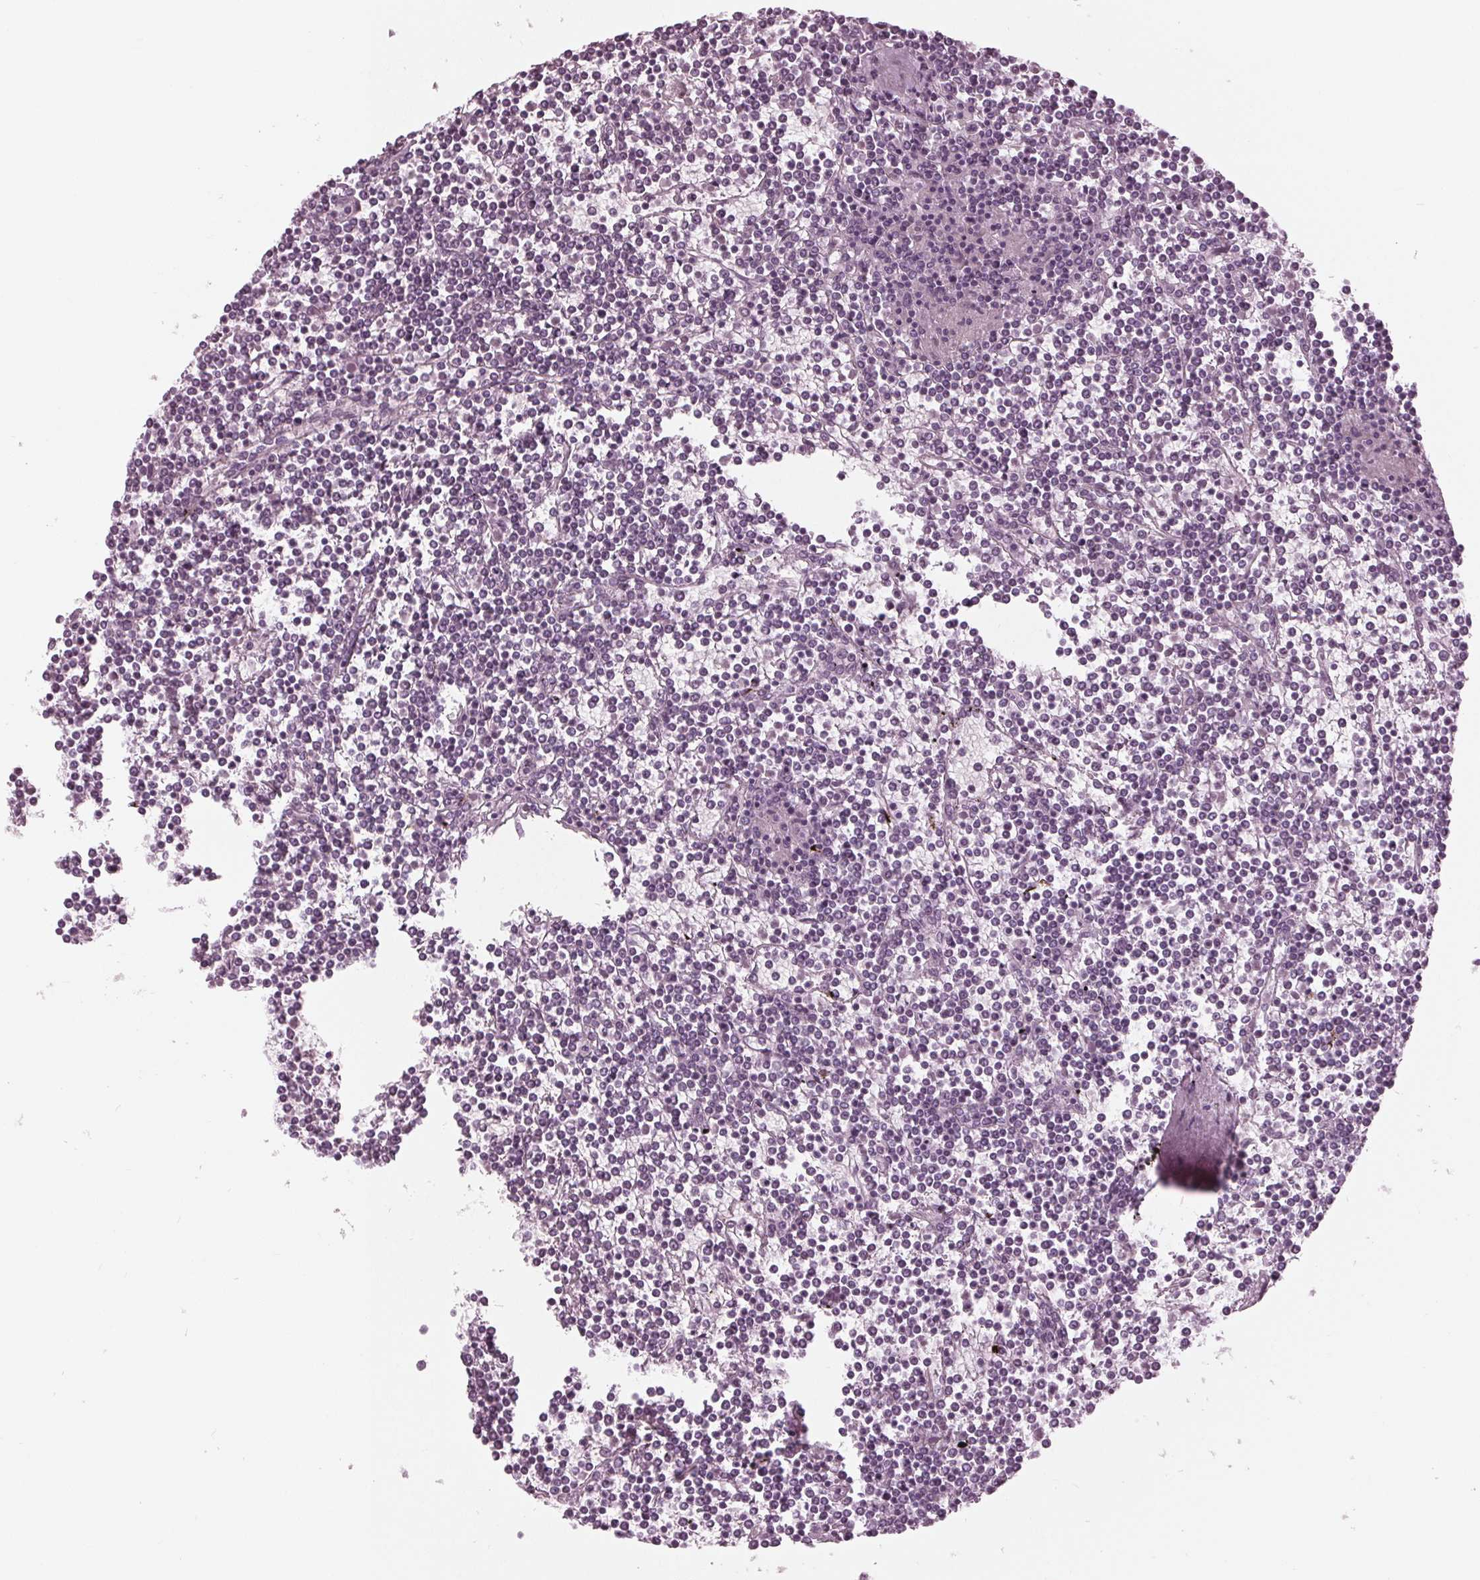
{"staining": {"intensity": "negative", "quantity": "none", "location": "none"}, "tissue": "lymphoma", "cell_type": "Tumor cells", "image_type": "cancer", "snomed": [{"axis": "morphology", "description": "Malignant lymphoma, non-Hodgkin's type, Low grade"}, {"axis": "topography", "description": "Spleen"}], "caption": "IHC of human malignant lymphoma, non-Hodgkin's type (low-grade) exhibits no positivity in tumor cells.", "gene": "KRT28", "patient": {"sex": "female", "age": 19}}